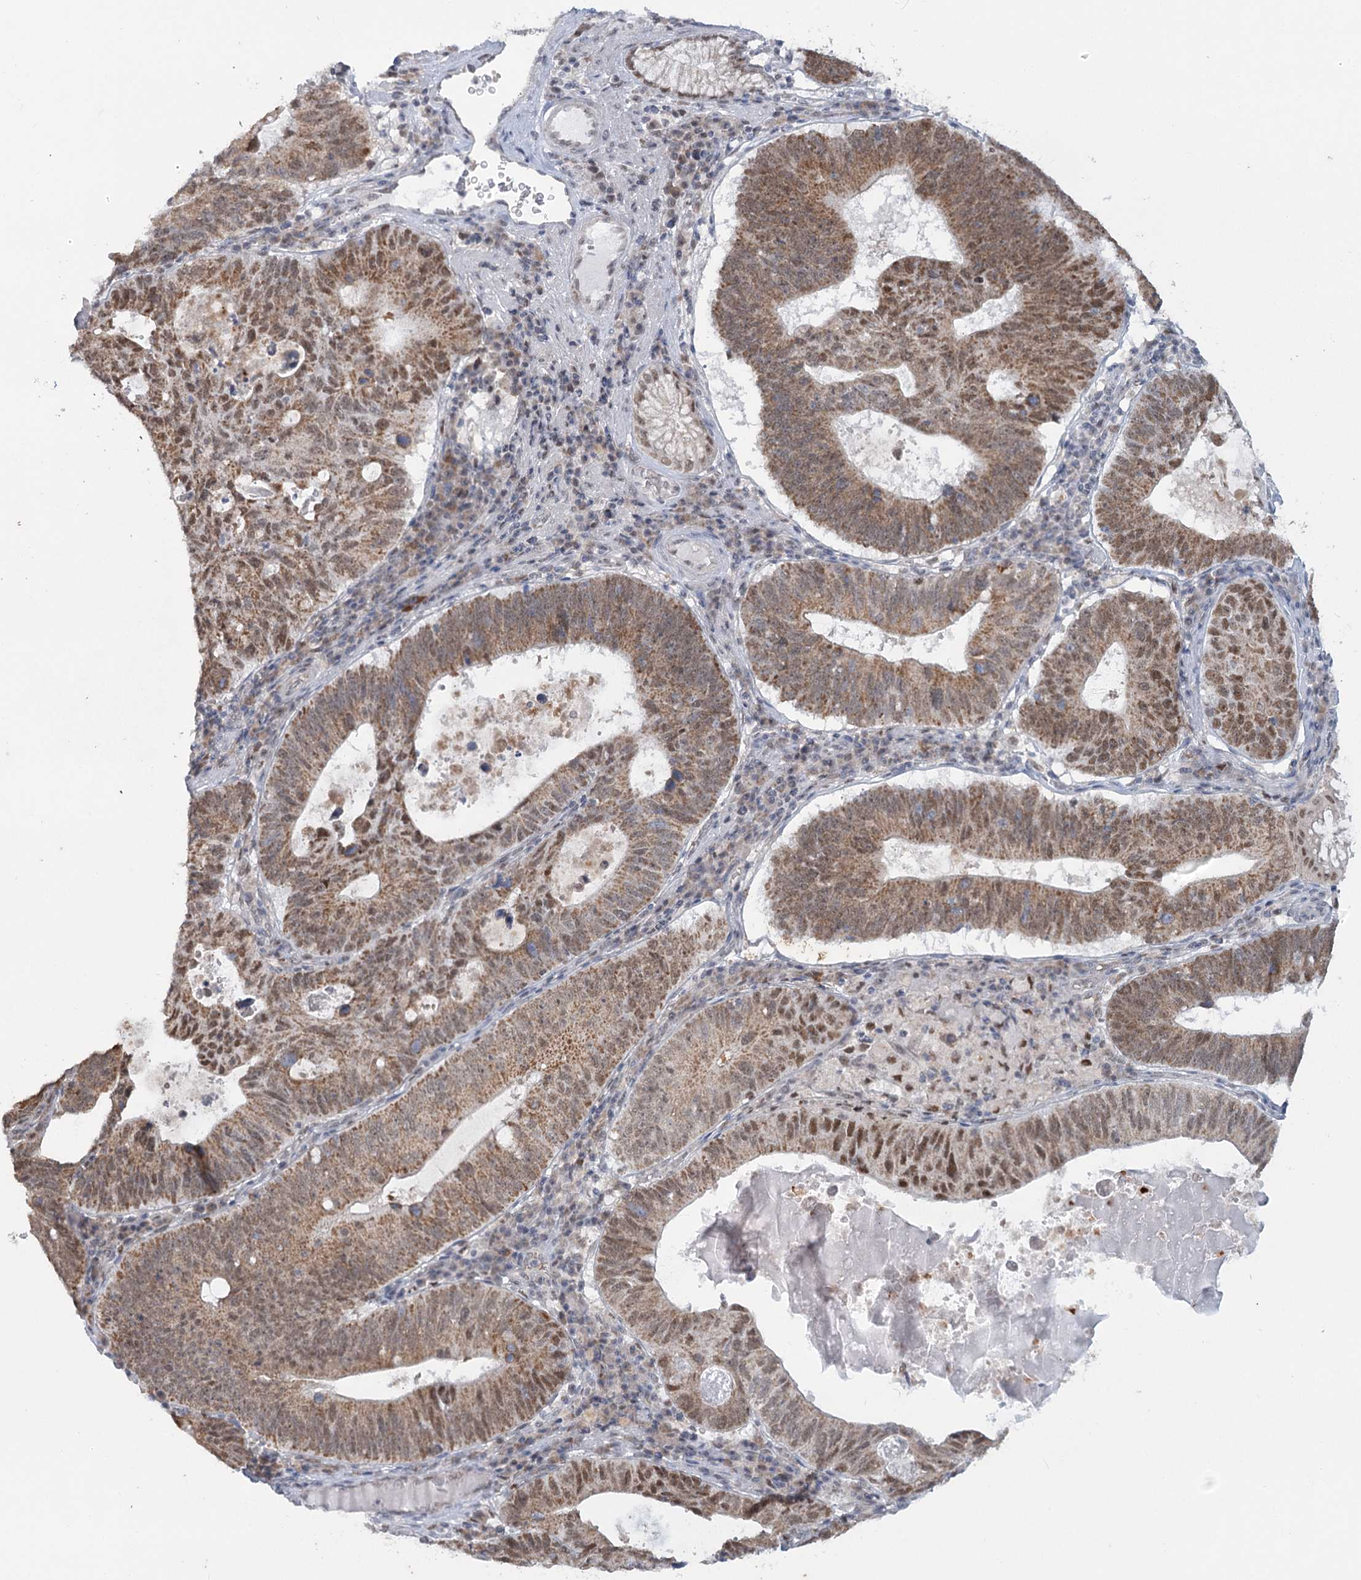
{"staining": {"intensity": "moderate", "quantity": ">75%", "location": "cytoplasmic/membranous,nuclear"}, "tissue": "stomach cancer", "cell_type": "Tumor cells", "image_type": "cancer", "snomed": [{"axis": "morphology", "description": "Adenocarcinoma, NOS"}, {"axis": "topography", "description": "Stomach"}], "caption": "This is a photomicrograph of immunohistochemistry staining of stomach cancer (adenocarcinoma), which shows moderate positivity in the cytoplasmic/membranous and nuclear of tumor cells.", "gene": "MTG1", "patient": {"sex": "male", "age": 59}}